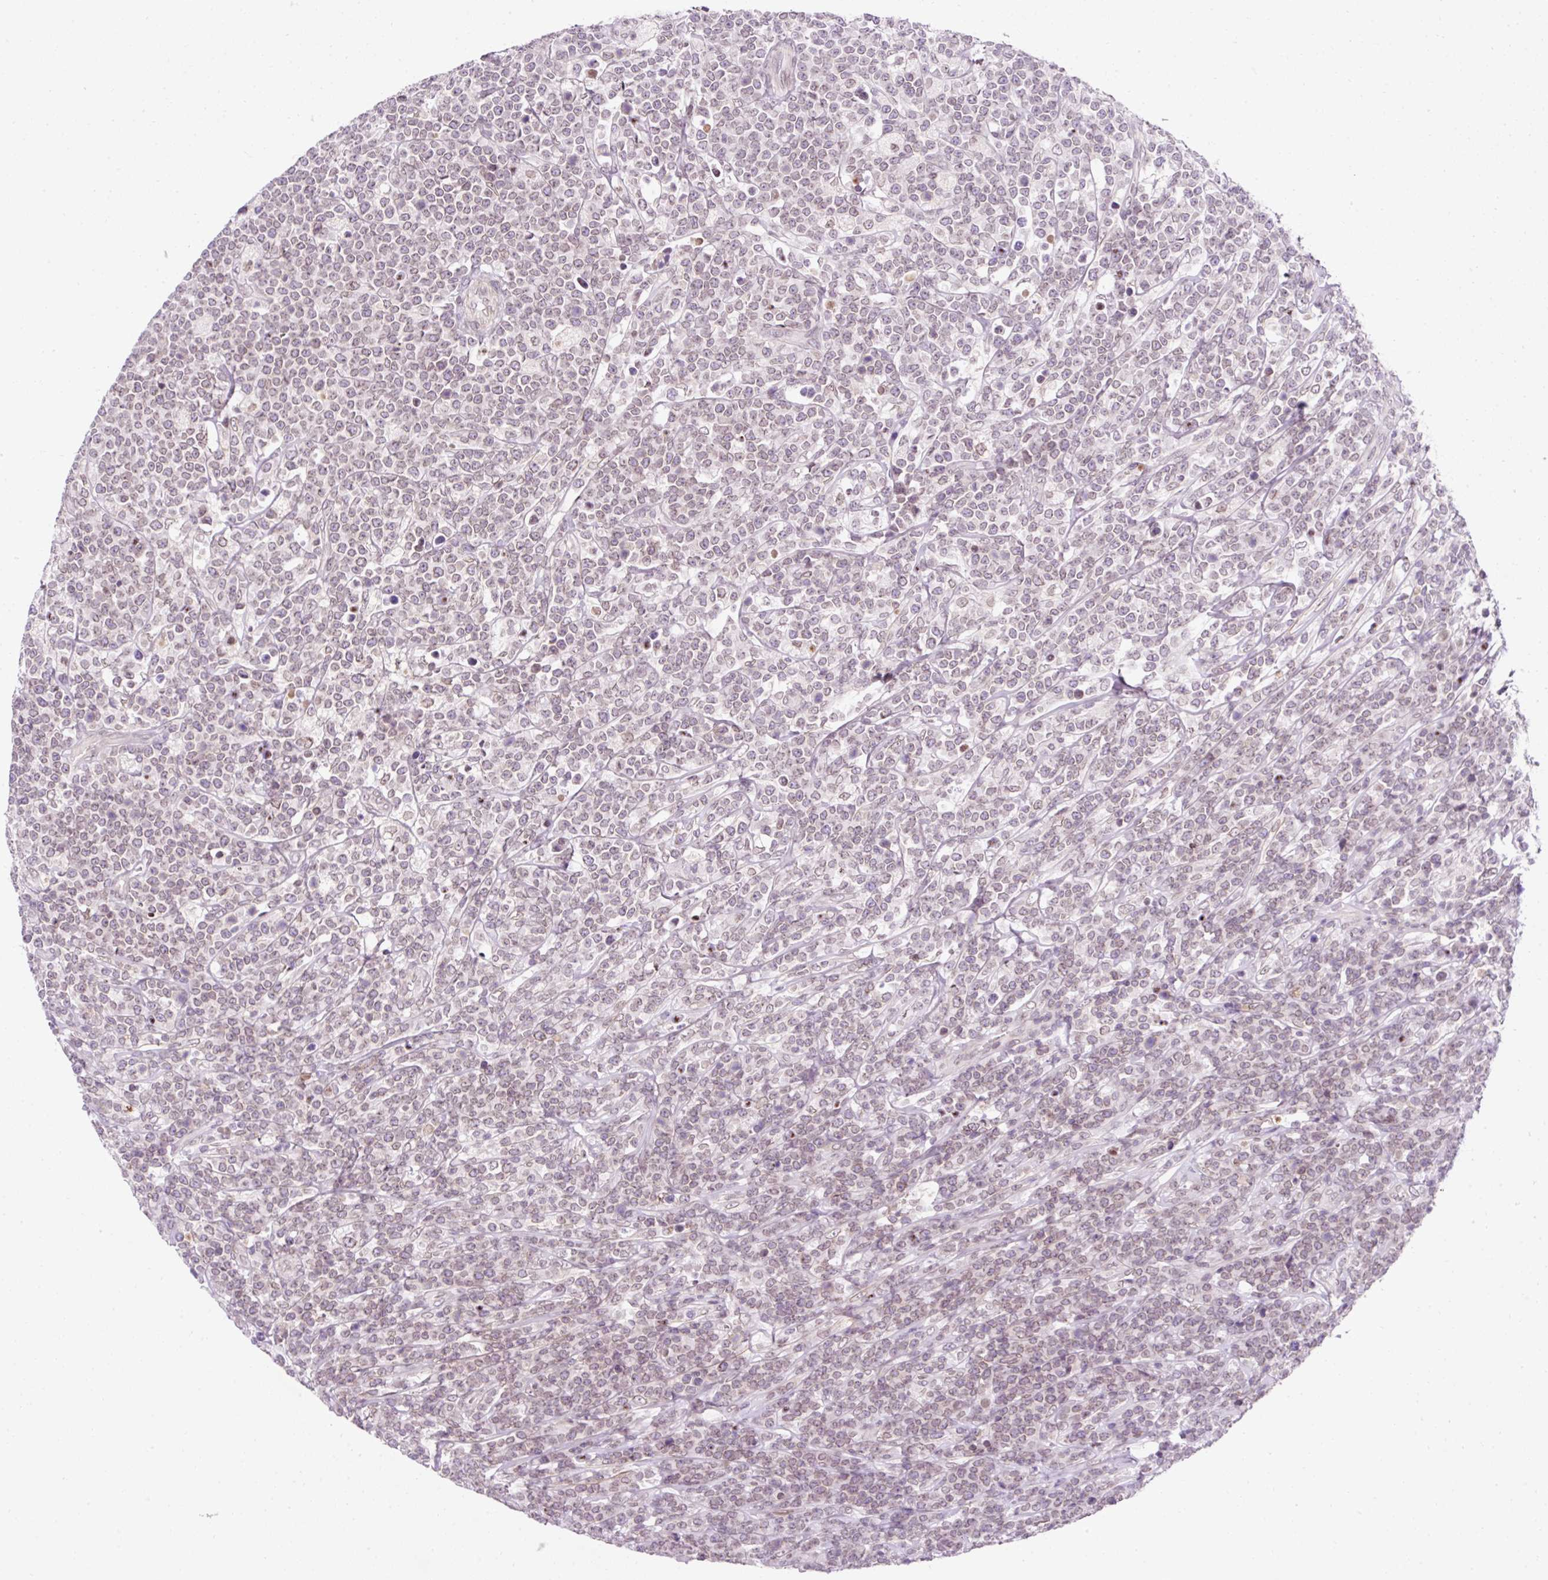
{"staining": {"intensity": "weak", "quantity": ">75%", "location": "cytoplasmic/membranous,nuclear"}, "tissue": "lymphoma", "cell_type": "Tumor cells", "image_type": "cancer", "snomed": [{"axis": "morphology", "description": "Malignant lymphoma, non-Hodgkin's type, High grade"}, {"axis": "topography", "description": "Small intestine"}], "caption": "Immunohistochemistry staining of high-grade malignant lymphoma, non-Hodgkin's type, which demonstrates low levels of weak cytoplasmic/membranous and nuclear expression in approximately >75% of tumor cells indicating weak cytoplasmic/membranous and nuclear protein staining. The staining was performed using DAB (3,3'-diaminobenzidine) (brown) for protein detection and nuclei were counterstained in hematoxylin (blue).", "gene": "ZNF610", "patient": {"sex": "male", "age": 8}}